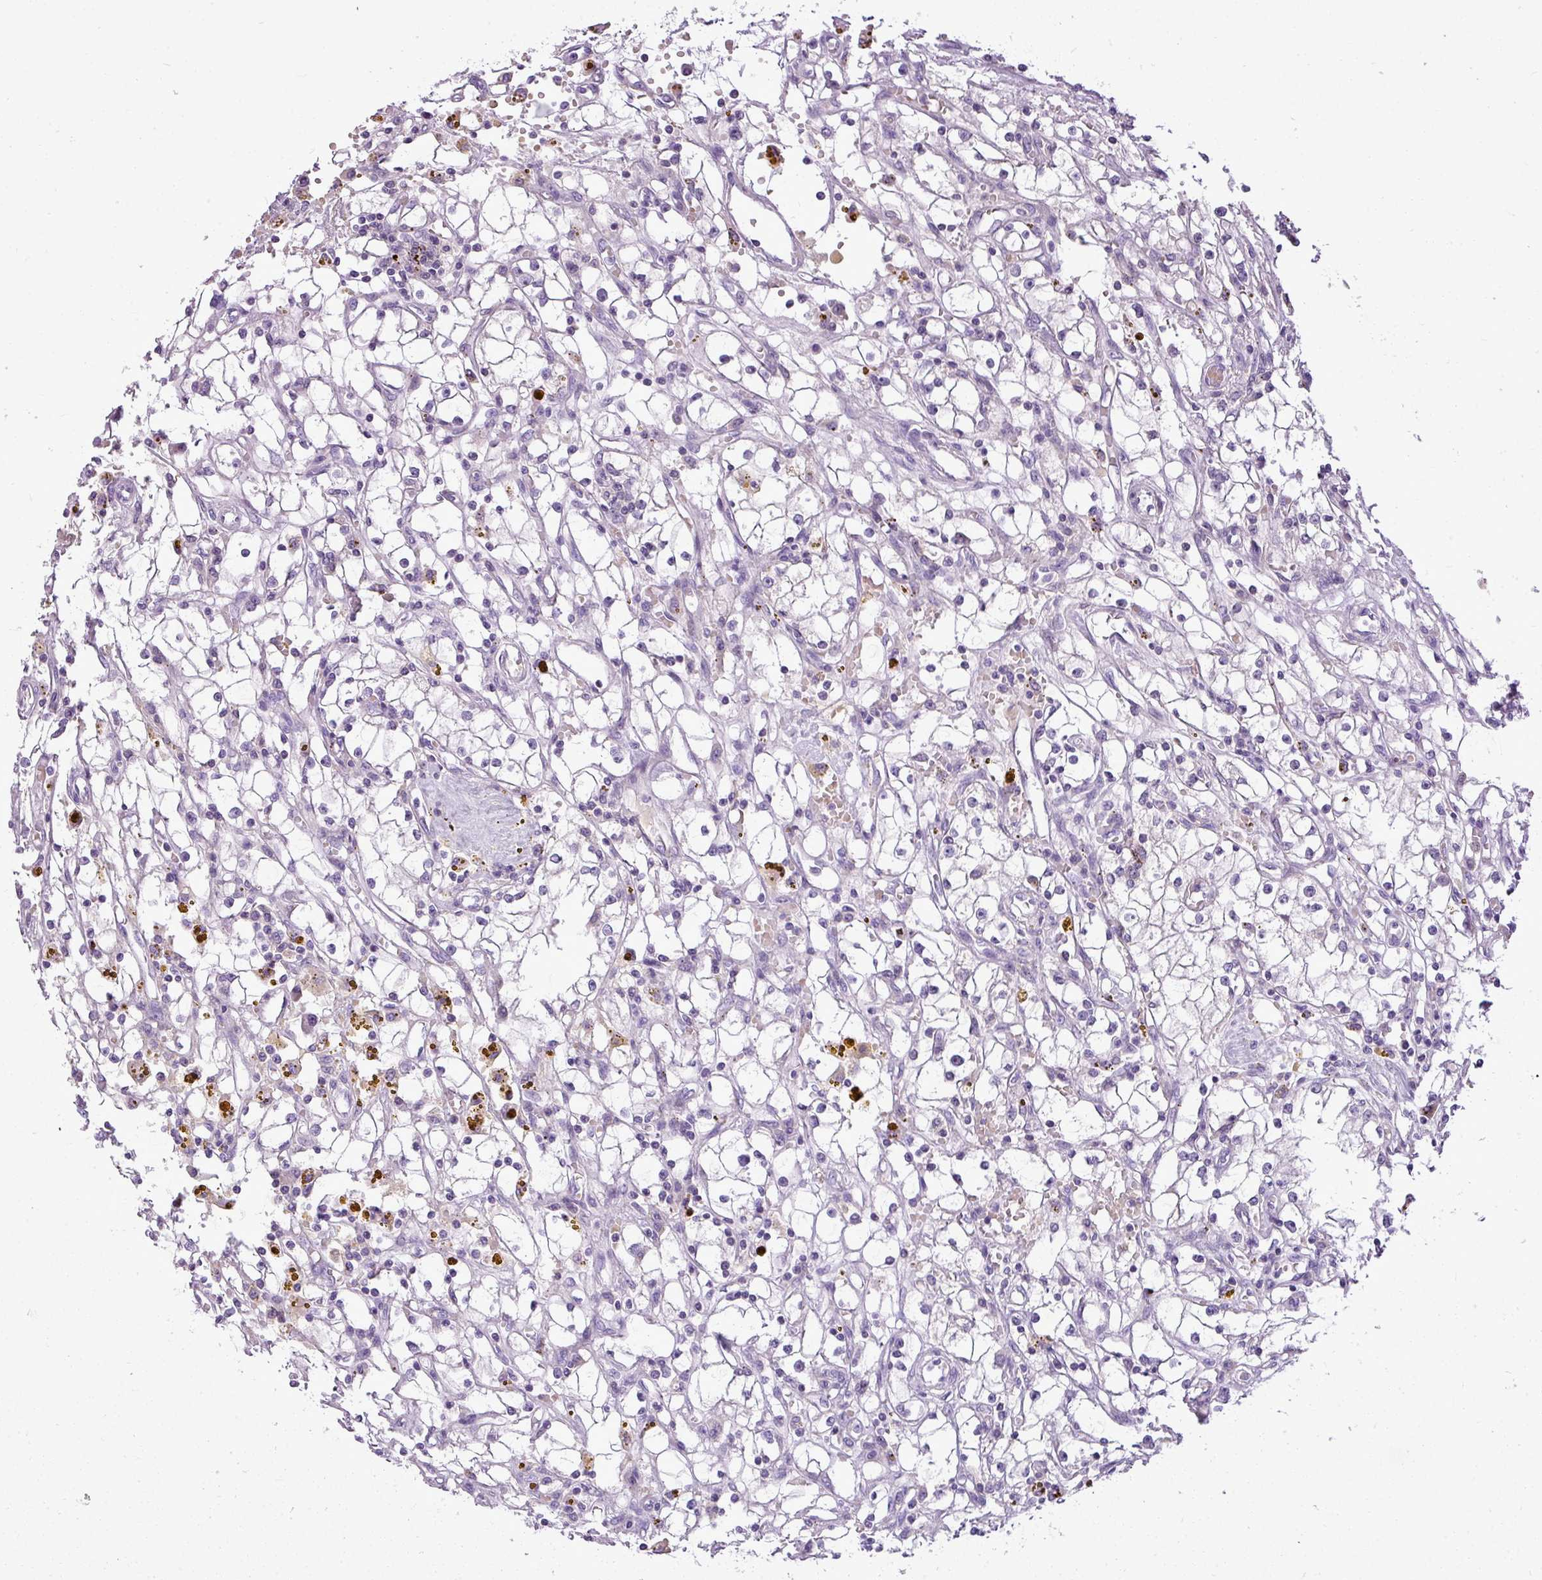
{"staining": {"intensity": "negative", "quantity": "none", "location": "none"}, "tissue": "renal cancer", "cell_type": "Tumor cells", "image_type": "cancer", "snomed": [{"axis": "morphology", "description": "Adenocarcinoma, NOS"}, {"axis": "topography", "description": "Kidney"}], "caption": "A histopathology image of human renal cancer (adenocarcinoma) is negative for staining in tumor cells.", "gene": "IL17A", "patient": {"sex": "male", "age": 56}}